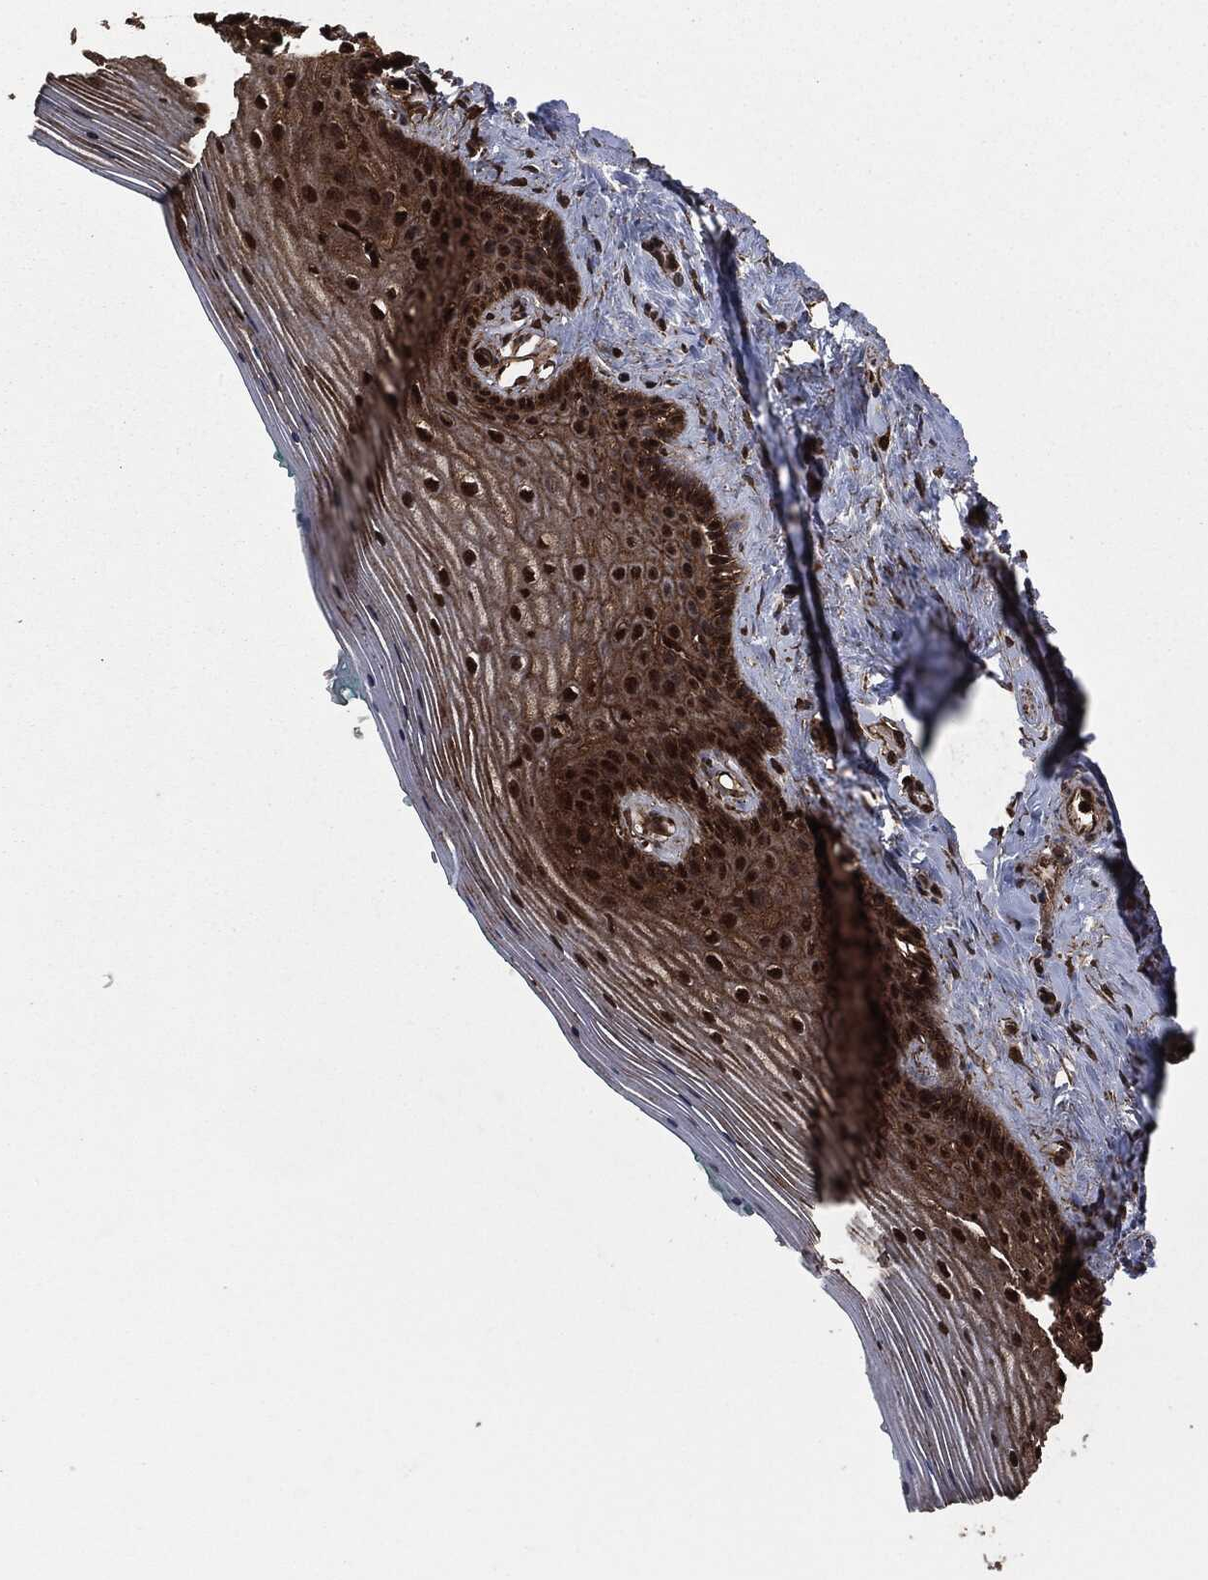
{"staining": {"intensity": "strong", "quantity": "25%-75%", "location": "cytoplasmic/membranous,nuclear"}, "tissue": "vagina", "cell_type": "Squamous epithelial cells", "image_type": "normal", "snomed": [{"axis": "morphology", "description": "Normal tissue, NOS"}, {"axis": "topography", "description": "Vagina"}], "caption": "Human vagina stained with a brown dye shows strong cytoplasmic/membranous,nuclear positive expression in approximately 25%-75% of squamous epithelial cells.", "gene": "HRAS", "patient": {"sex": "female", "age": 45}}